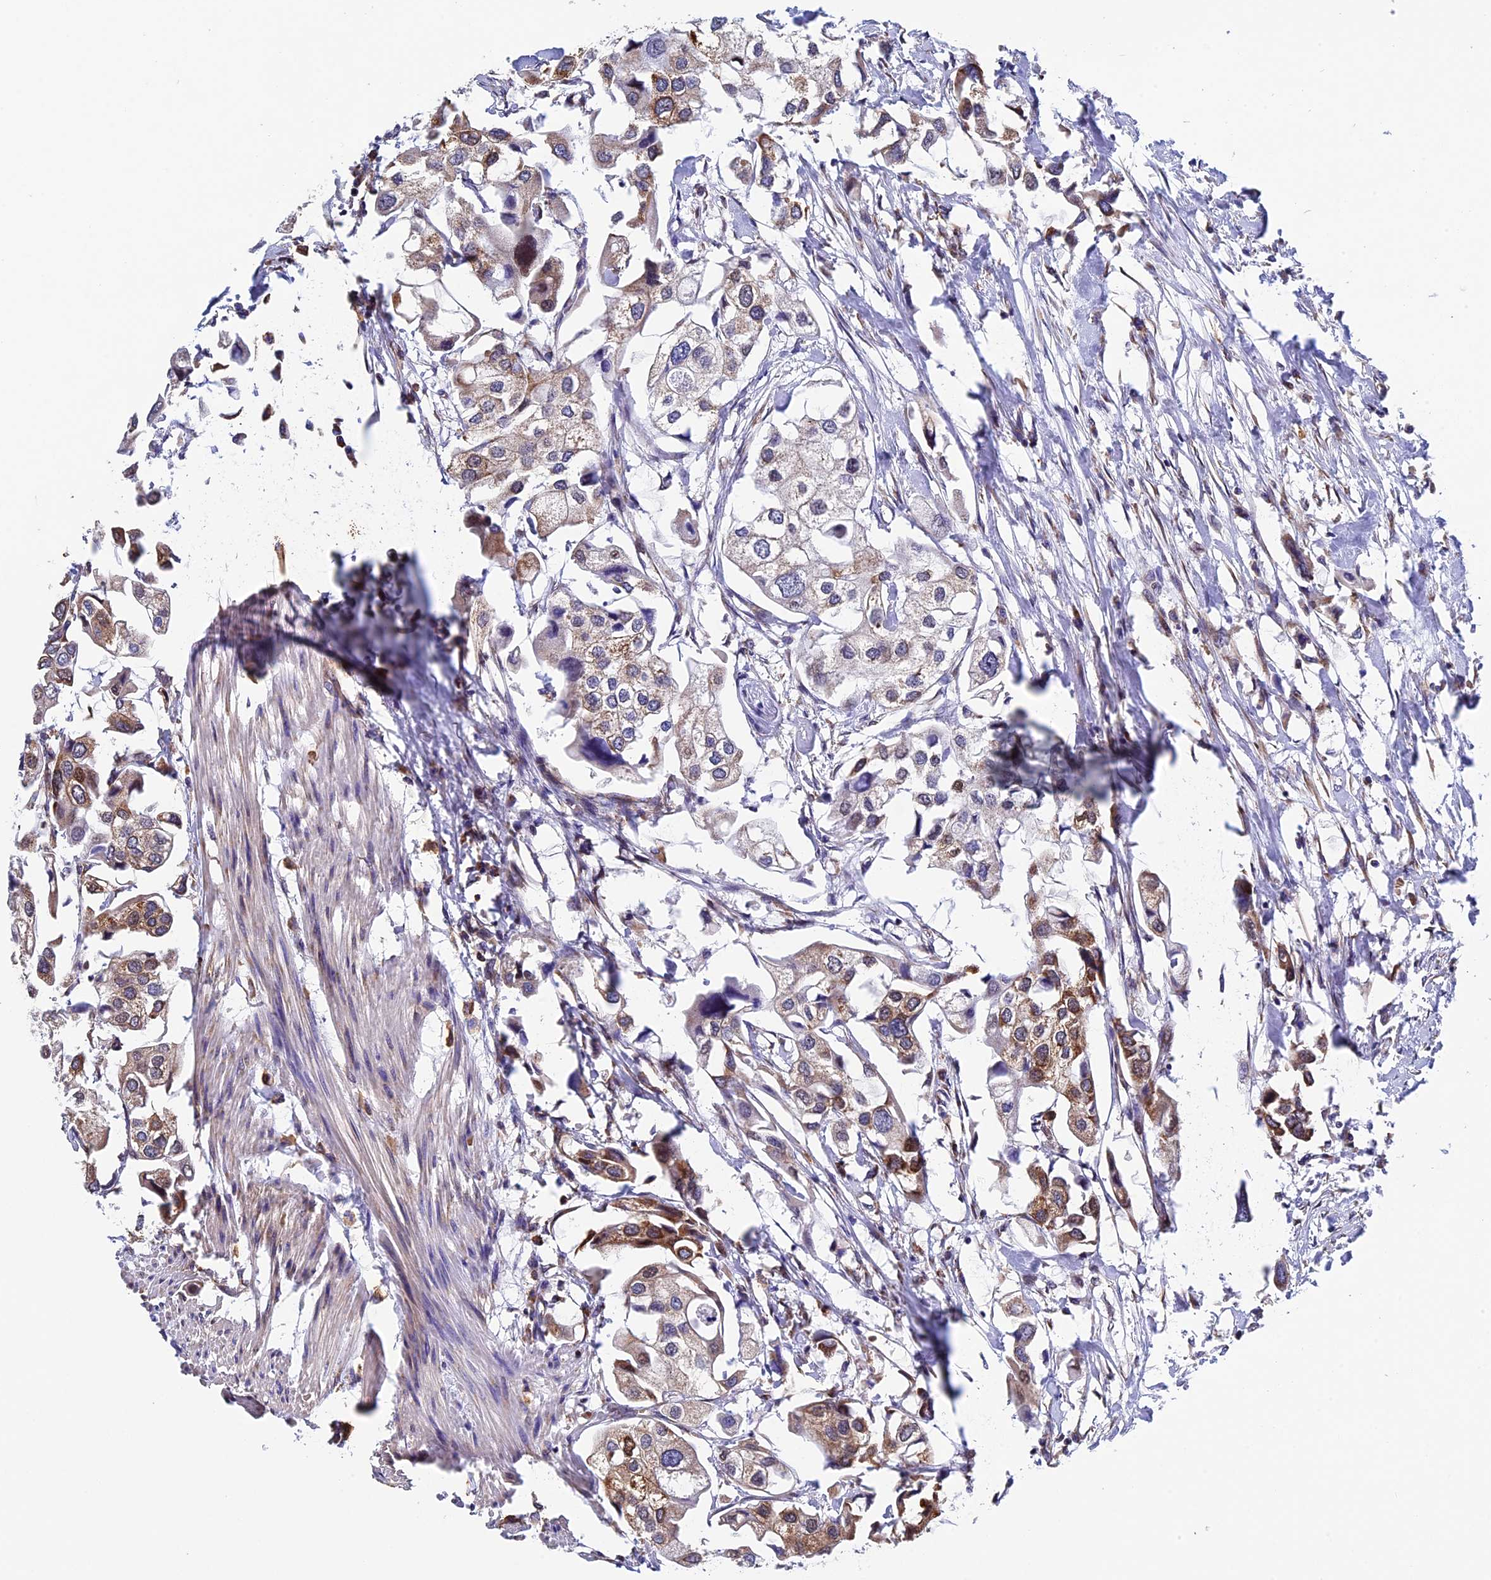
{"staining": {"intensity": "moderate", "quantity": "<25%", "location": "cytoplasmic/membranous"}, "tissue": "urothelial cancer", "cell_type": "Tumor cells", "image_type": "cancer", "snomed": [{"axis": "morphology", "description": "Urothelial carcinoma, High grade"}, {"axis": "topography", "description": "Urinary bladder"}], "caption": "Urothelial cancer tissue exhibits moderate cytoplasmic/membranous positivity in approximately <25% of tumor cells", "gene": "SLC9A5", "patient": {"sex": "male", "age": 64}}